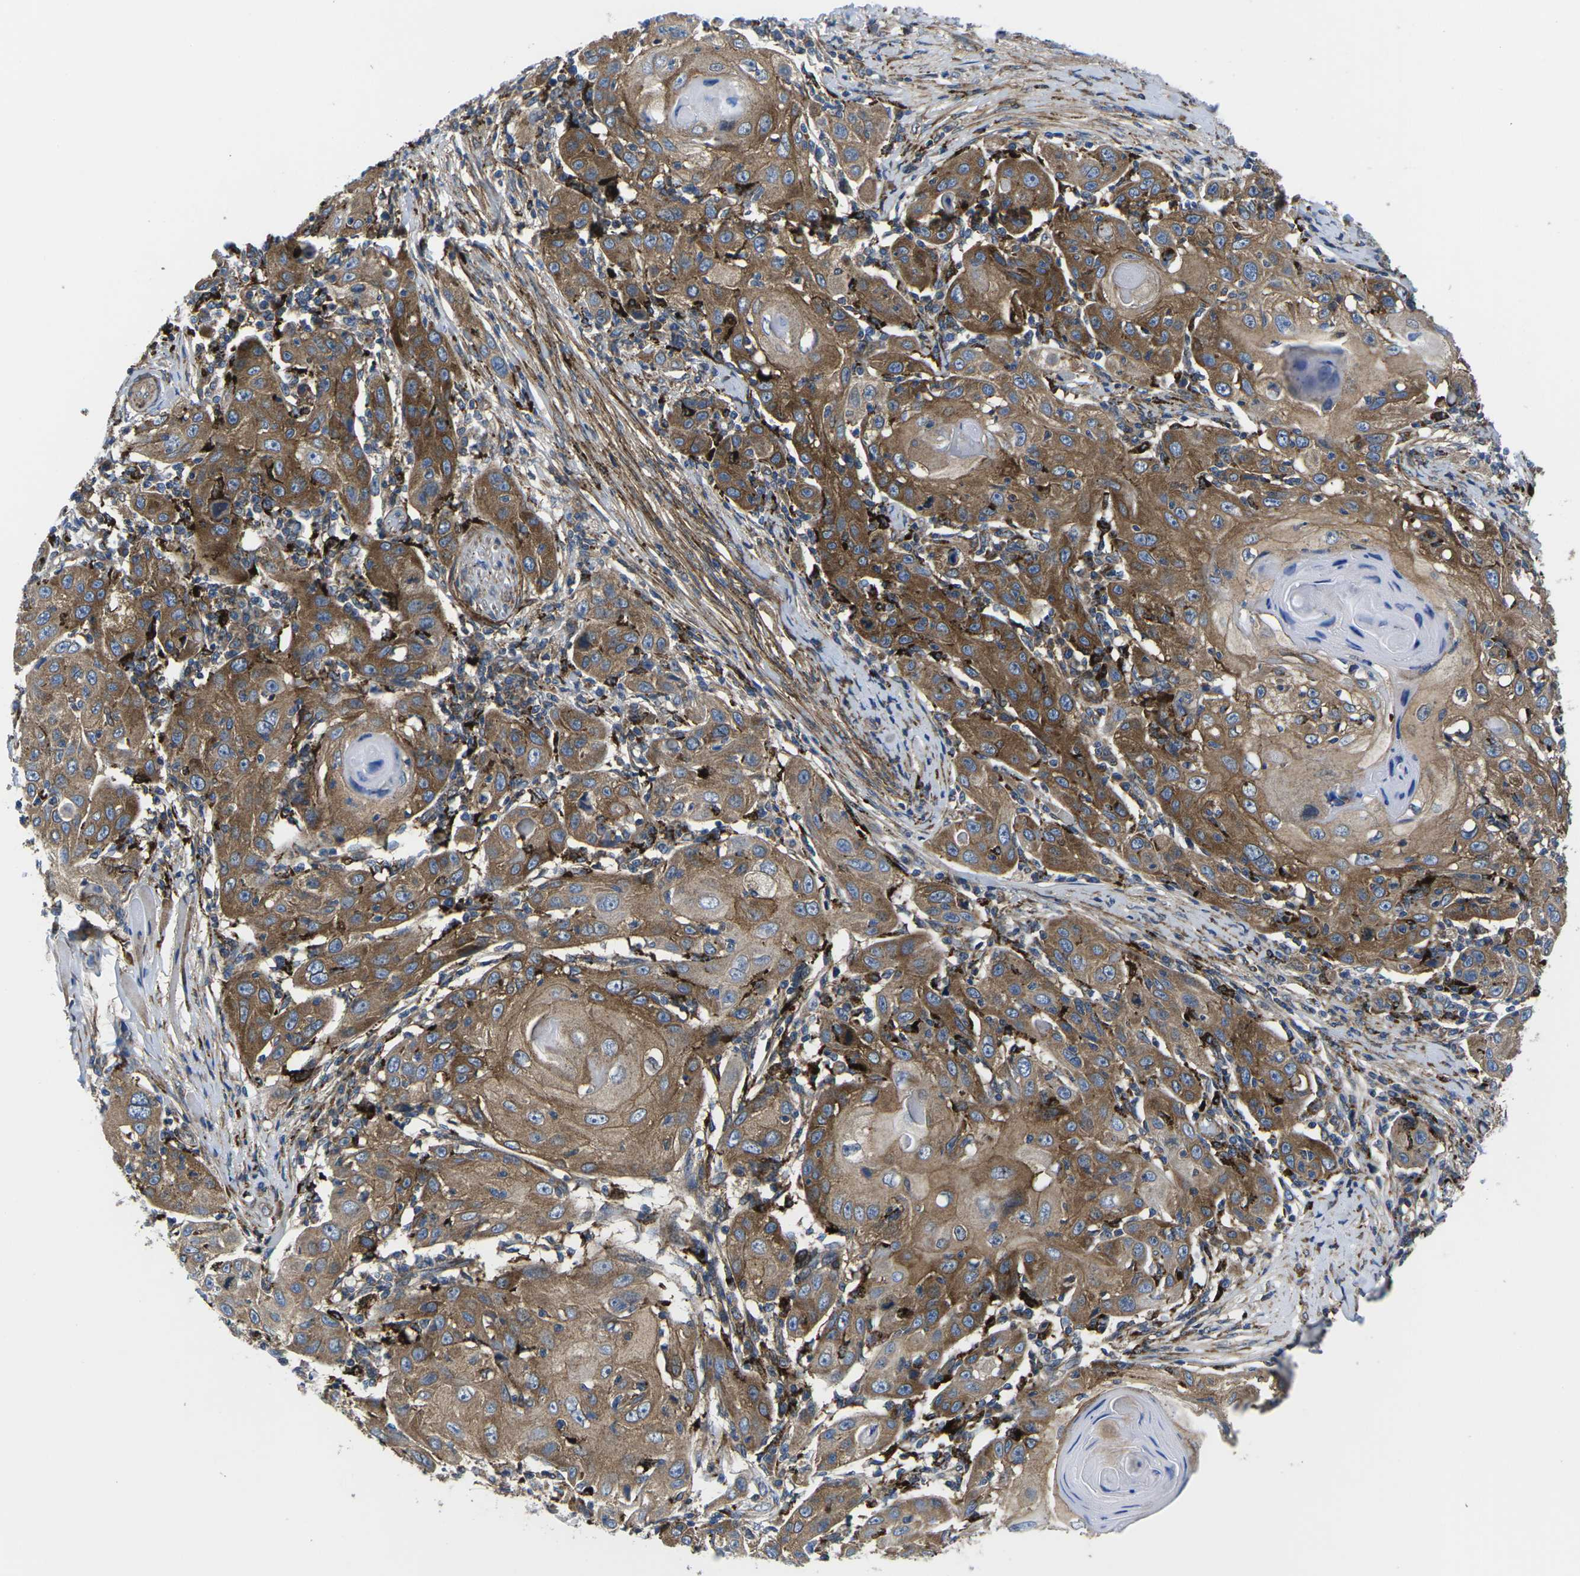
{"staining": {"intensity": "strong", "quantity": ">75%", "location": "cytoplasmic/membranous"}, "tissue": "skin cancer", "cell_type": "Tumor cells", "image_type": "cancer", "snomed": [{"axis": "morphology", "description": "Squamous cell carcinoma, NOS"}, {"axis": "topography", "description": "Skin"}], "caption": "Skin cancer (squamous cell carcinoma) tissue demonstrates strong cytoplasmic/membranous expression in approximately >75% of tumor cells (IHC, brightfield microscopy, high magnification).", "gene": "DLG1", "patient": {"sex": "female", "age": 88}}